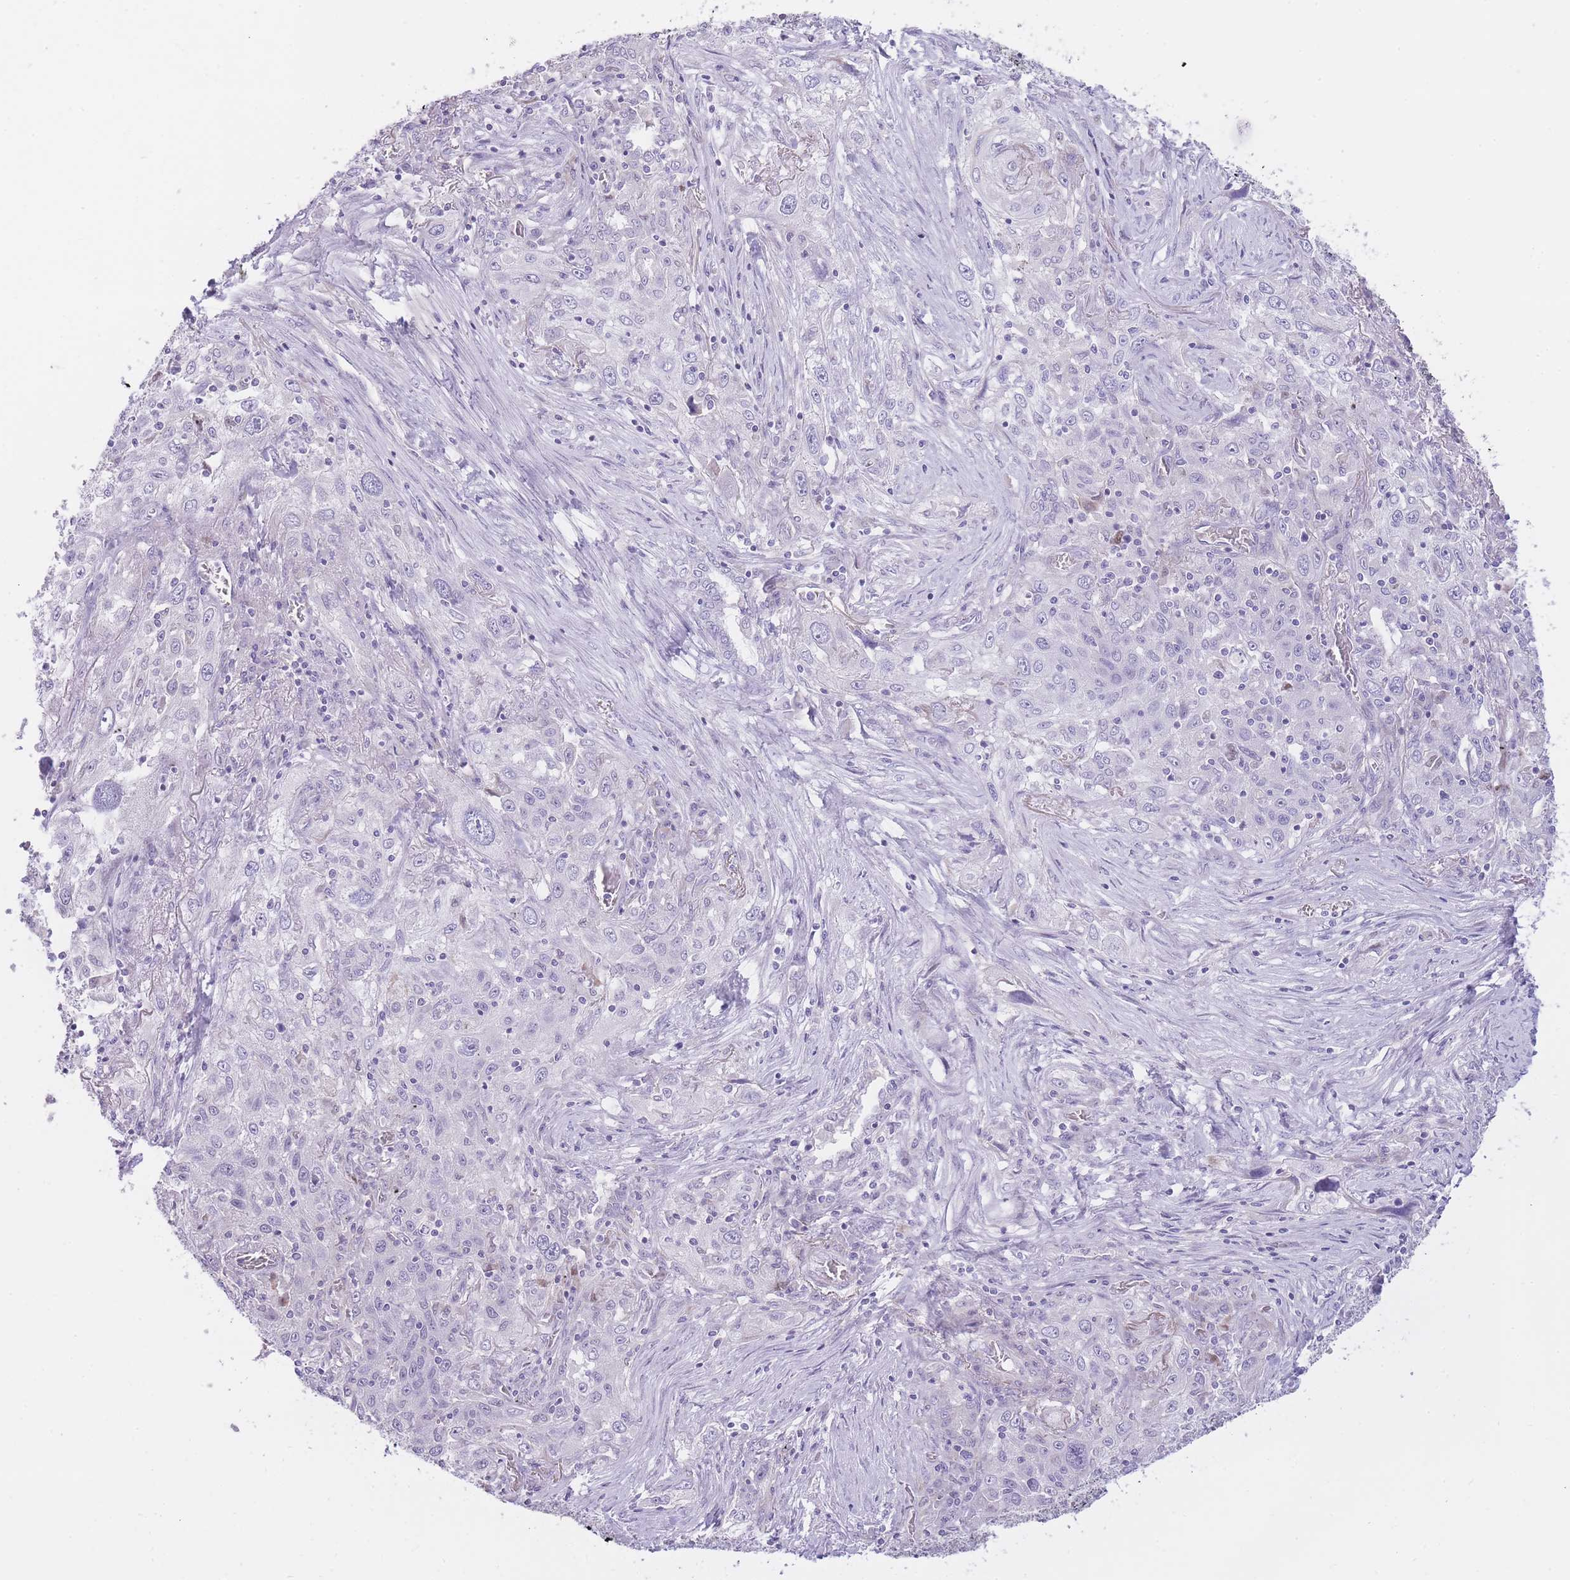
{"staining": {"intensity": "negative", "quantity": "none", "location": "none"}, "tissue": "lung cancer", "cell_type": "Tumor cells", "image_type": "cancer", "snomed": [{"axis": "morphology", "description": "Squamous cell carcinoma, NOS"}, {"axis": "topography", "description": "Lung"}], "caption": "A photomicrograph of lung cancer (squamous cell carcinoma) stained for a protein exhibits no brown staining in tumor cells.", "gene": "IMPG1", "patient": {"sex": "female", "age": 69}}